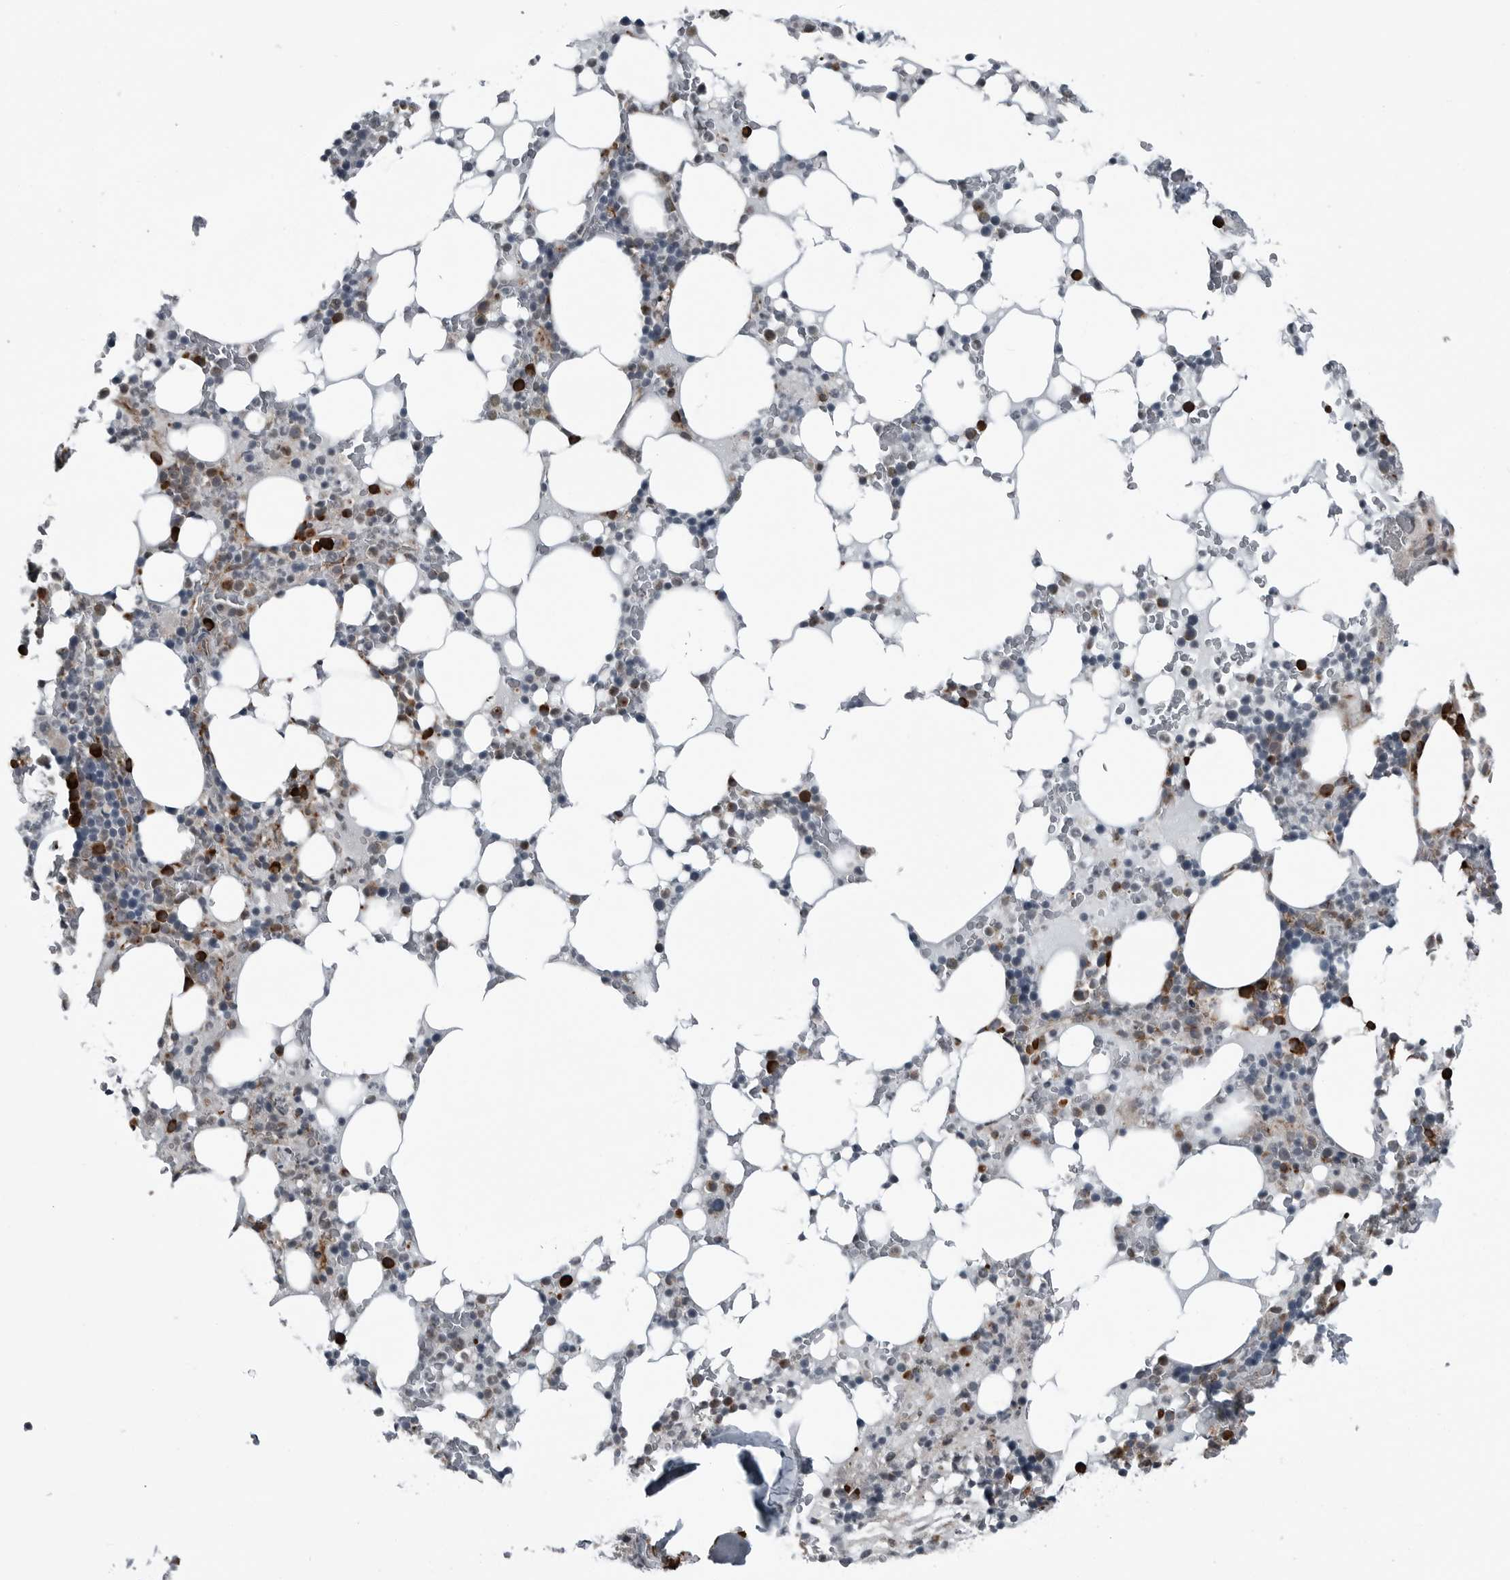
{"staining": {"intensity": "strong", "quantity": "<25%", "location": "cytoplasmic/membranous"}, "tissue": "bone marrow", "cell_type": "Hematopoietic cells", "image_type": "normal", "snomed": [{"axis": "morphology", "description": "Normal tissue, NOS"}, {"axis": "topography", "description": "Bone marrow"}], "caption": "Brown immunohistochemical staining in benign bone marrow exhibits strong cytoplasmic/membranous positivity in about <25% of hematopoietic cells. (DAB = brown stain, brightfield microscopy at high magnification).", "gene": "CEP85", "patient": {"sex": "male", "age": 58}}